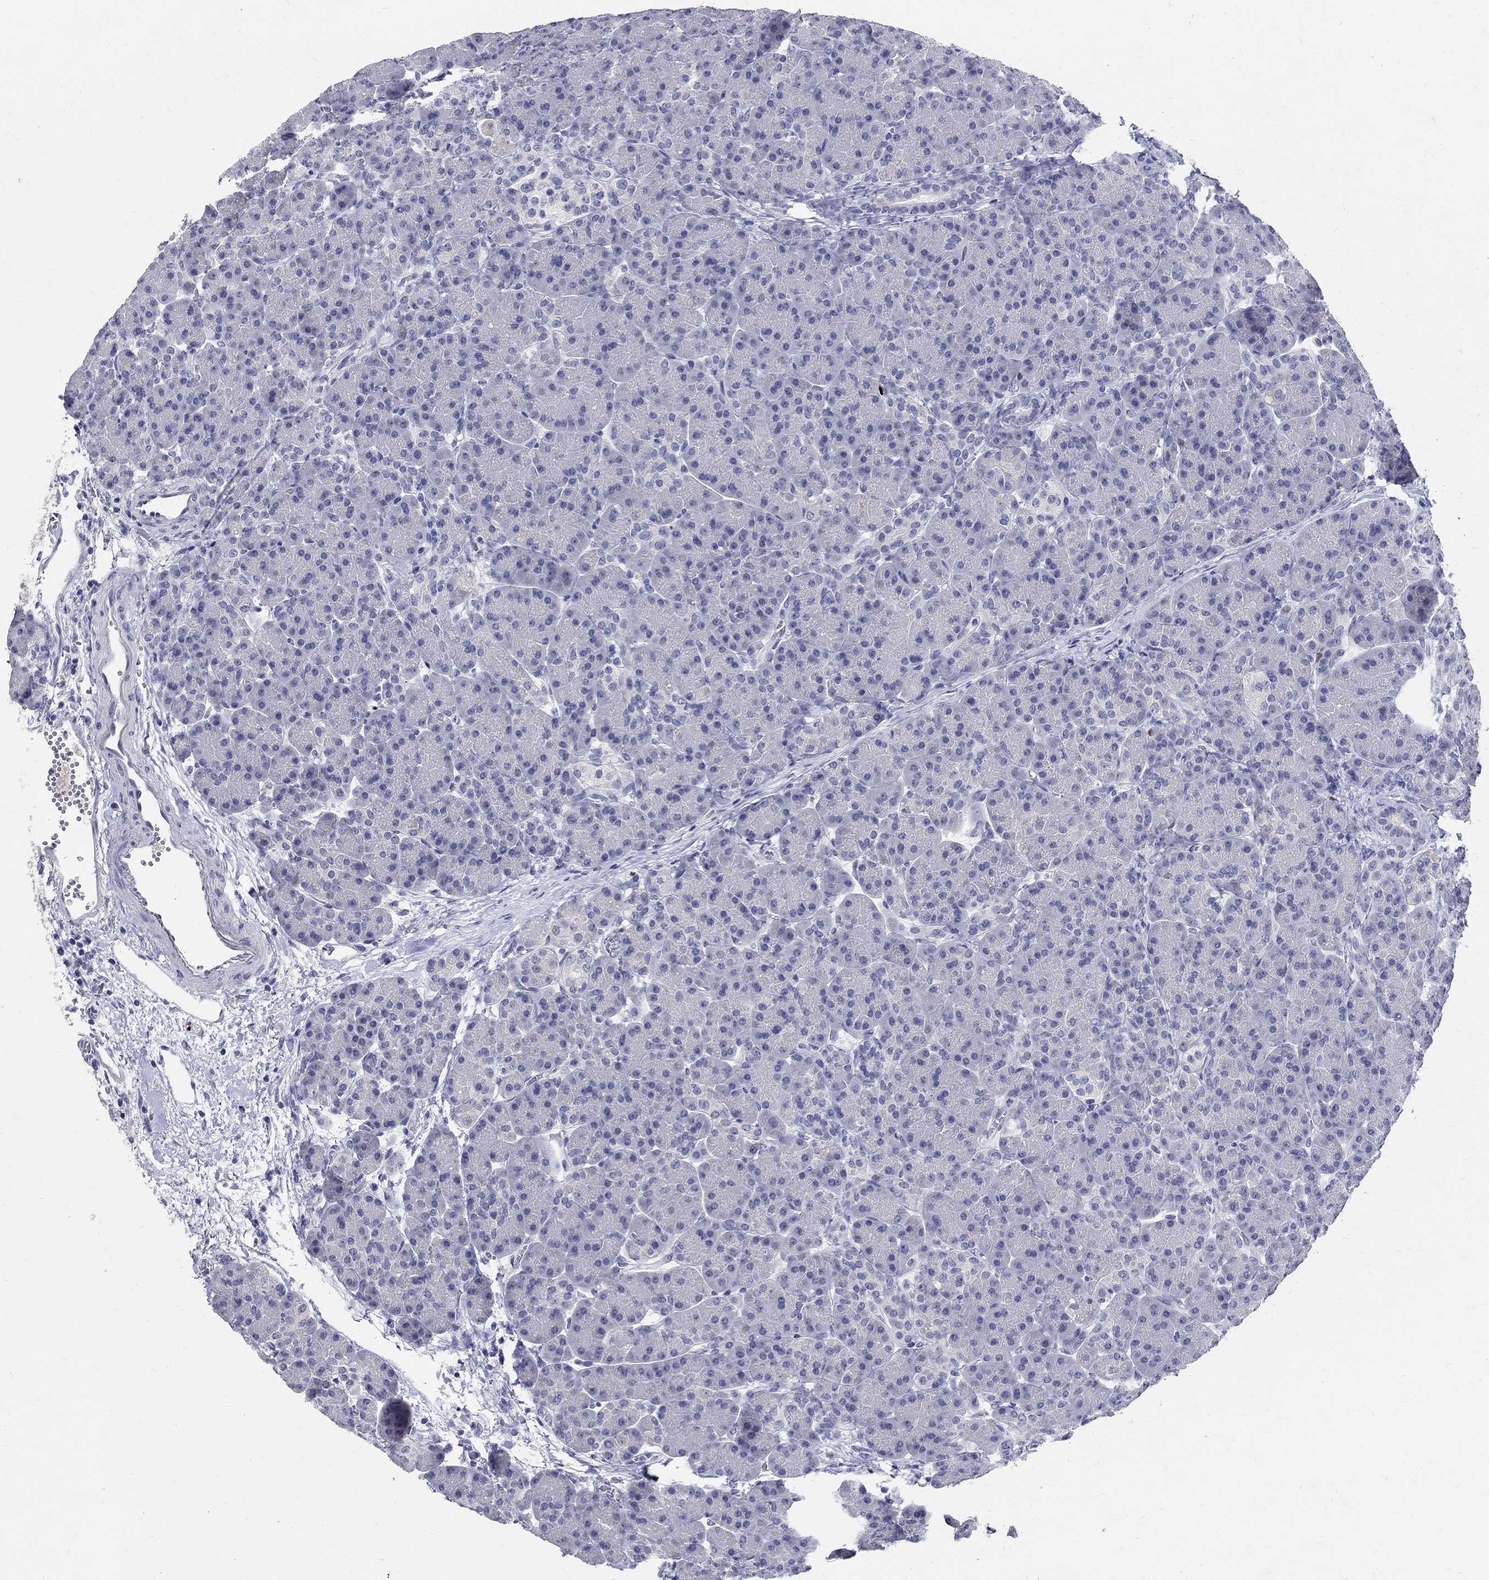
{"staining": {"intensity": "negative", "quantity": "none", "location": "none"}, "tissue": "pancreas", "cell_type": "Exocrine glandular cells", "image_type": "normal", "snomed": [{"axis": "morphology", "description": "Normal tissue, NOS"}, {"axis": "topography", "description": "Pancreas"}], "caption": "Histopathology image shows no significant protein positivity in exocrine glandular cells of benign pancreas. Brightfield microscopy of IHC stained with DAB (brown) and hematoxylin (blue), captured at high magnification.", "gene": "SOX2", "patient": {"sex": "female", "age": 63}}